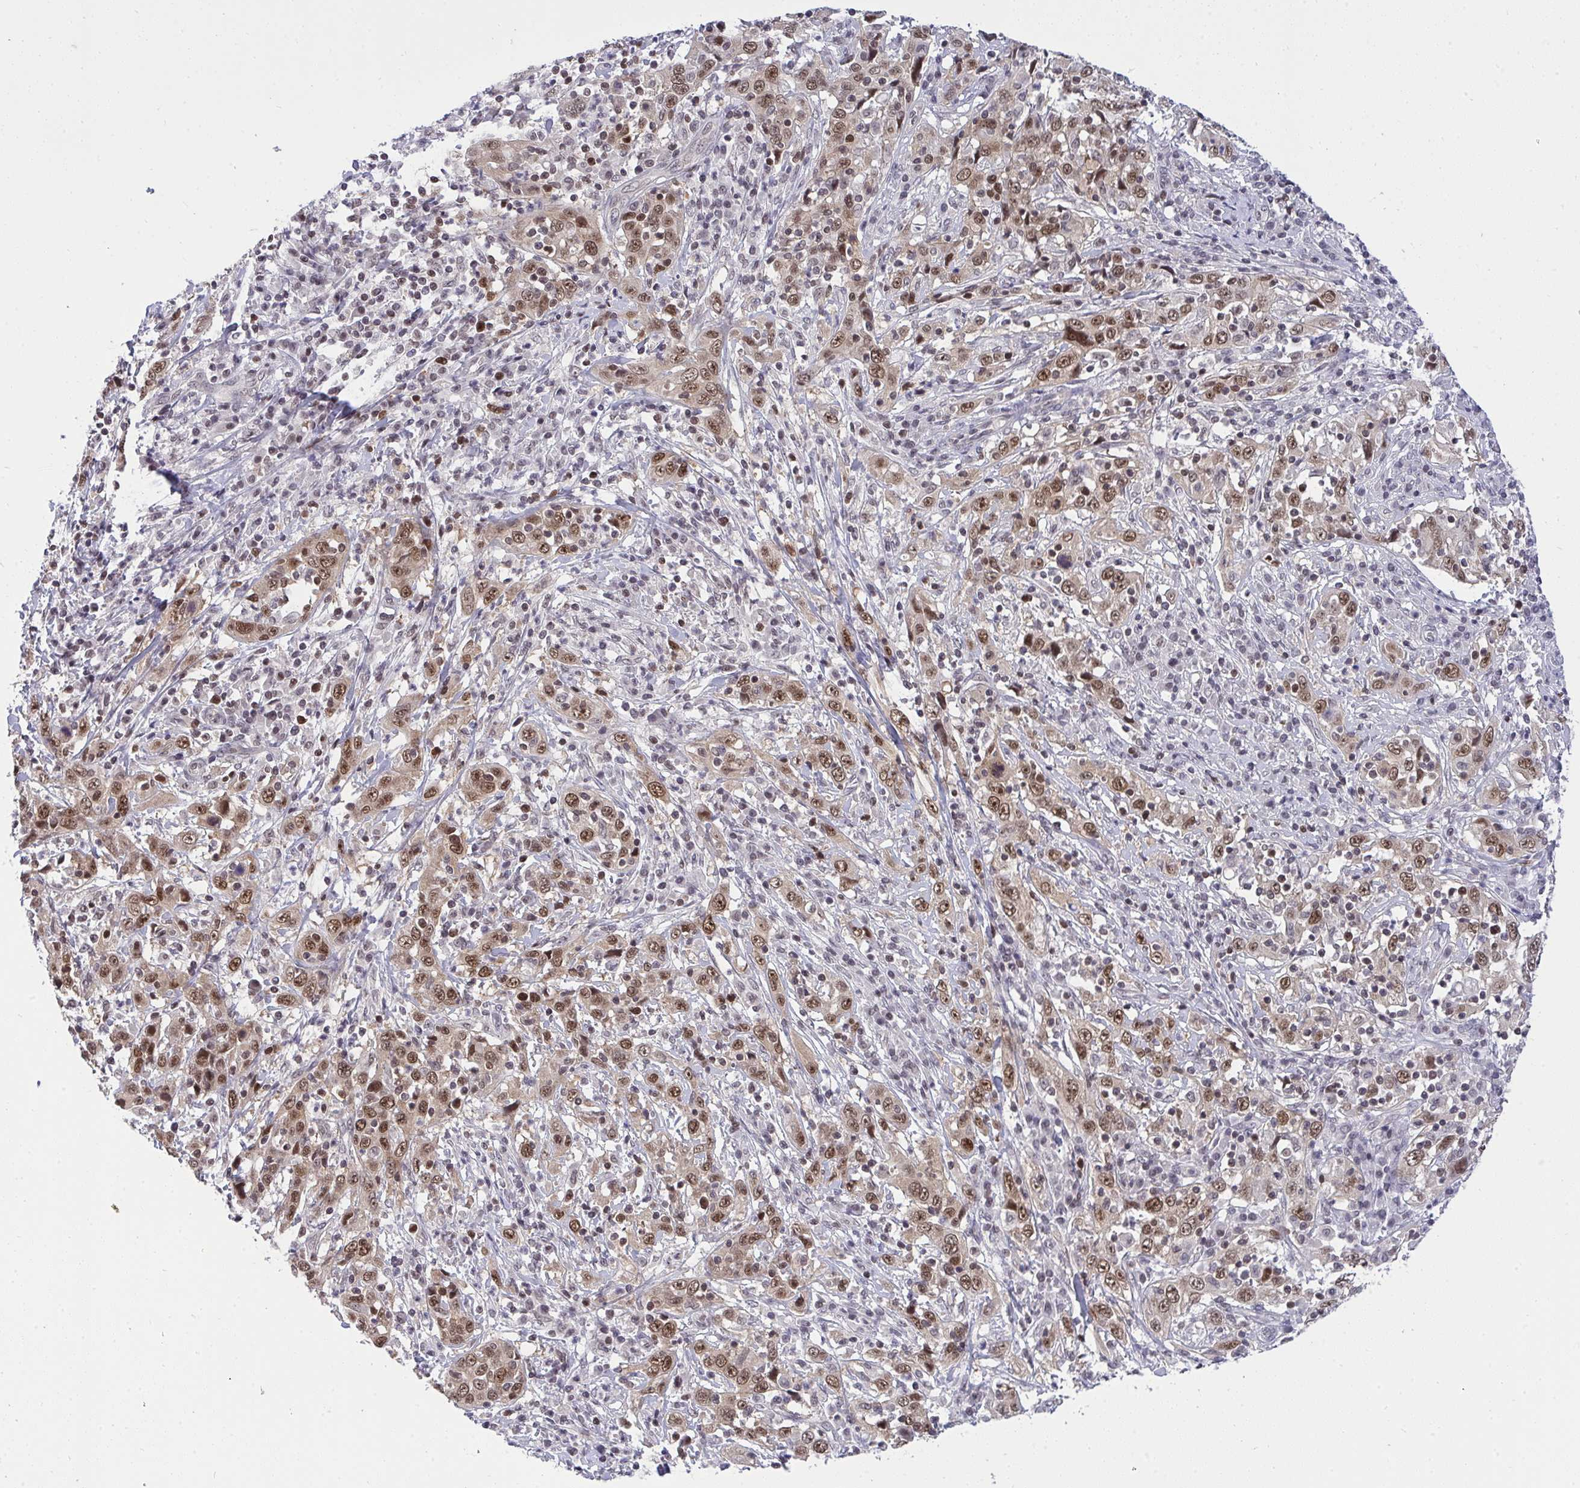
{"staining": {"intensity": "moderate", "quantity": ">75%", "location": "nuclear"}, "tissue": "cervical cancer", "cell_type": "Tumor cells", "image_type": "cancer", "snomed": [{"axis": "morphology", "description": "Squamous cell carcinoma, NOS"}, {"axis": "topography", "description": "Cervix"}], "caption": "A brown stain shows moderate nuclear expression of a protein in cervical cancer (squamous cell carcinoma) tumor cells.", "gene": "RFC4", "patient": {"sex": "female", "age": 46}}